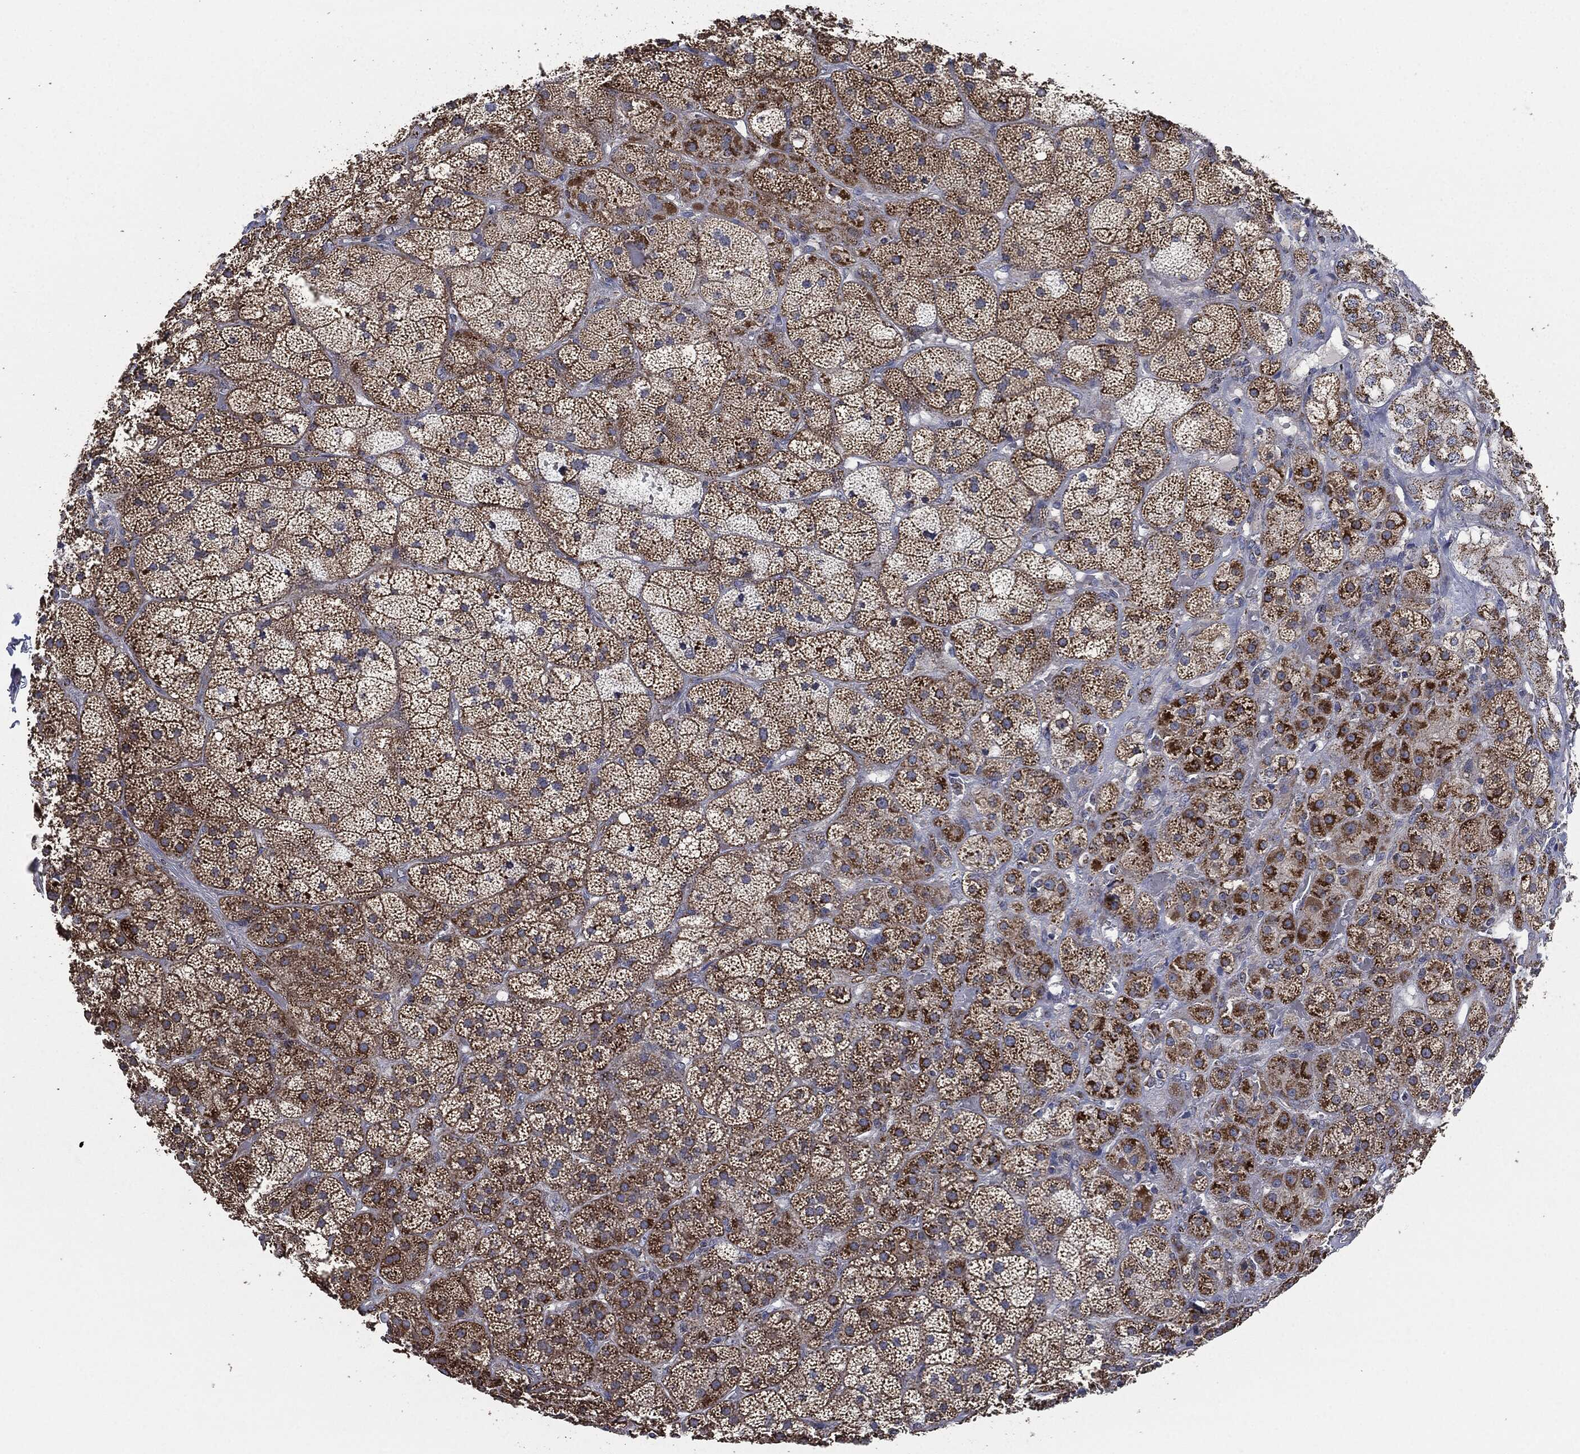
{"staining": {"intensity": "moderate", "quantity": ">75%", "location": "cytoplasmic/membranous"}, "tissue": "adrenal gland", "cell_type": "Glandular cells", "image_type": "normal", "snomed": [{"axis": "morphology", "description": "Normal tissue, NOS"}, {"axis": "topography", "description": "Adrenal gland"}], "caption": "Adrenal gland was stained to show a protein in brown. There is medium levels of moderate cytoplasmic/membranous positivity in about >75% of glandular cells. (DAB IHC, brown staining for protein, blue staining for nuclei).", "gene": "NDUFV2", "patient": {"sex": "male", "age": 57}}